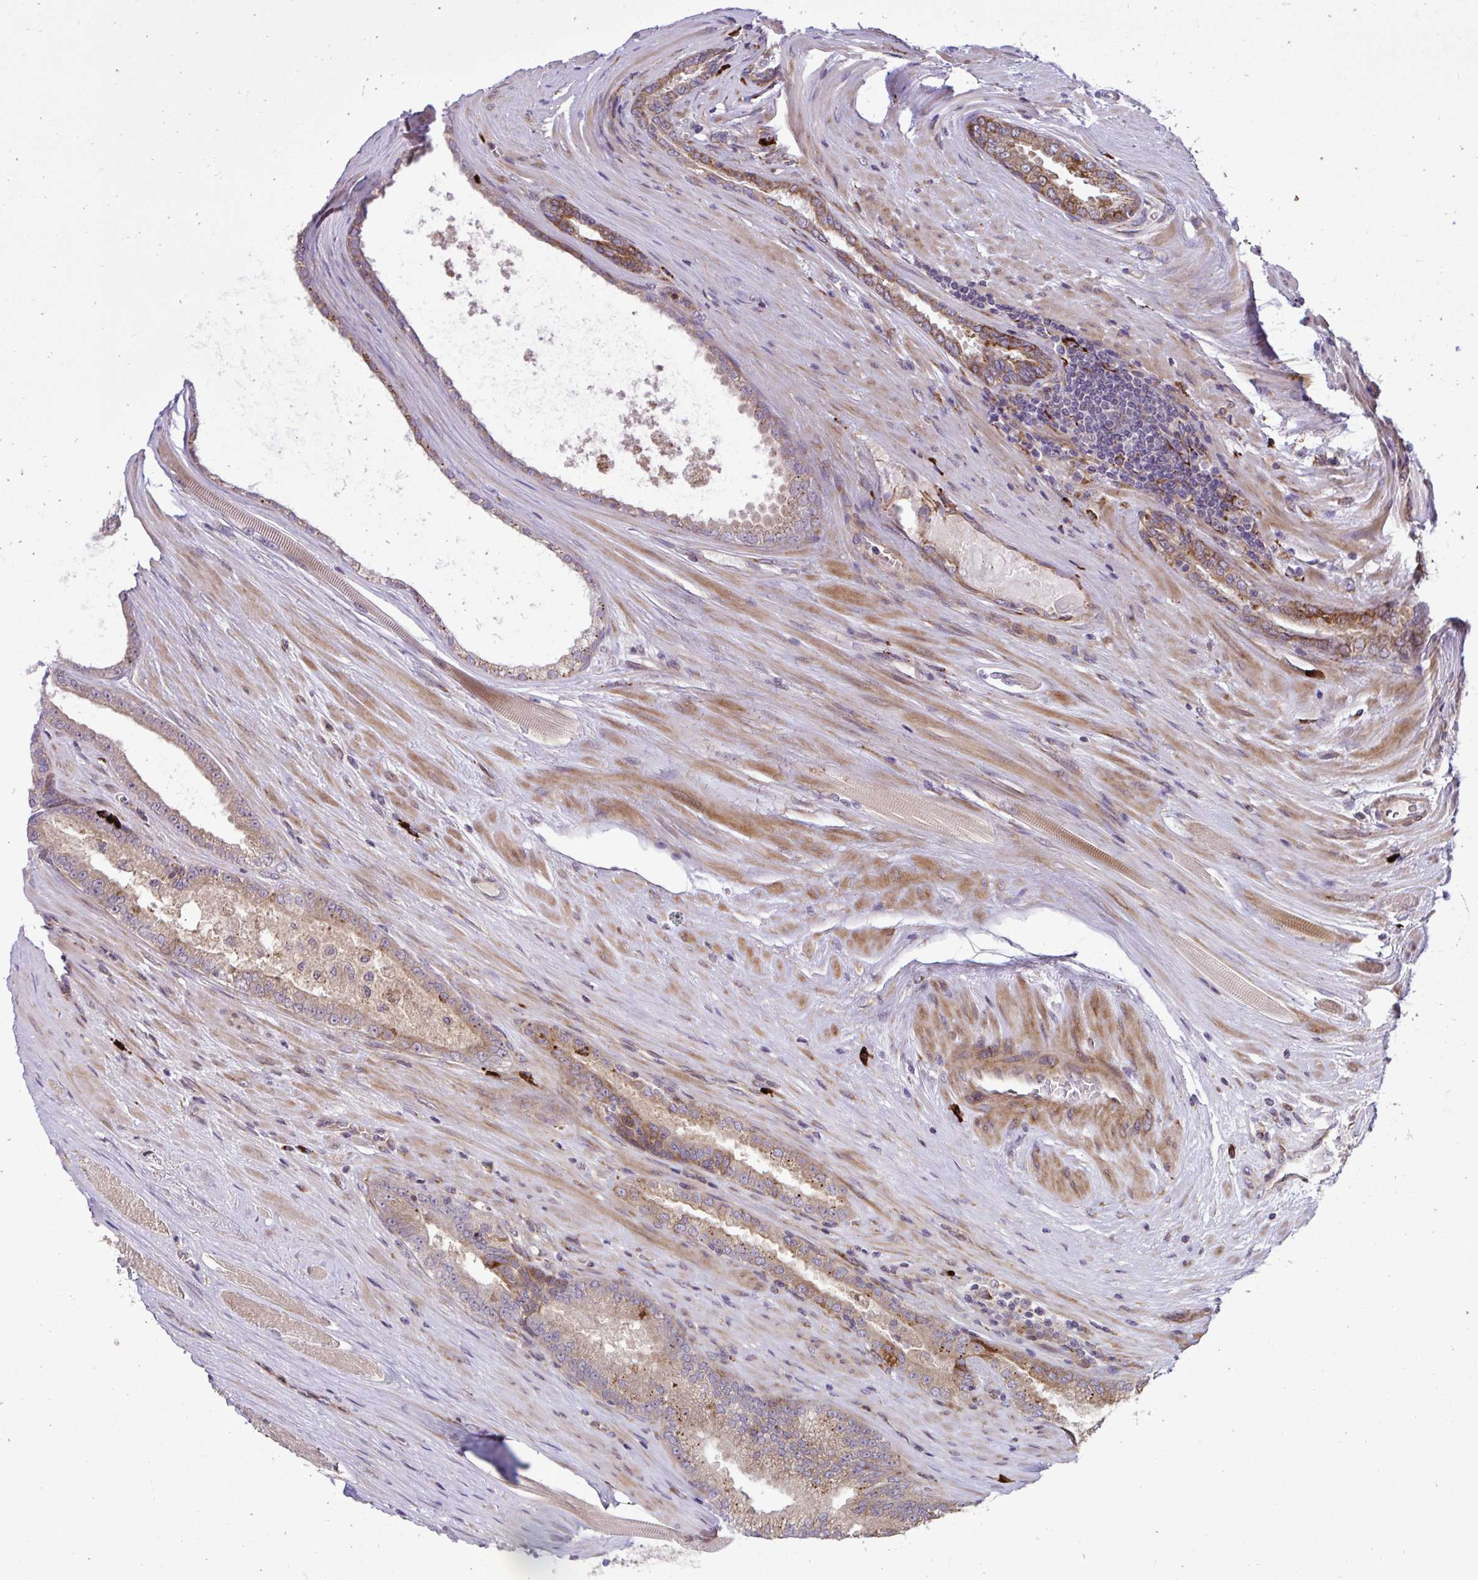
{"staining": {"intensity": "moderate", "quantity": "25%-75%", "location": "cytoplasmic/membranous"}, "tissue": "prostate cancer", "cell_type": "Tumor cells", "image_type": "cancer", "snomed": [{"axis": "morphology", "description": "Adenocarcinoma, Low grade"}, {"axis": "topography", "description": "Prostate"}], "caption": "Prostate cancer tissue reveals moderate cytoplasmic/membranous expression in approximately 25%-75% of tumor cells, visualized by immunohistochemistry.", "gene": "LIMS1", "patient": {"sex": "male", "age": 67}}